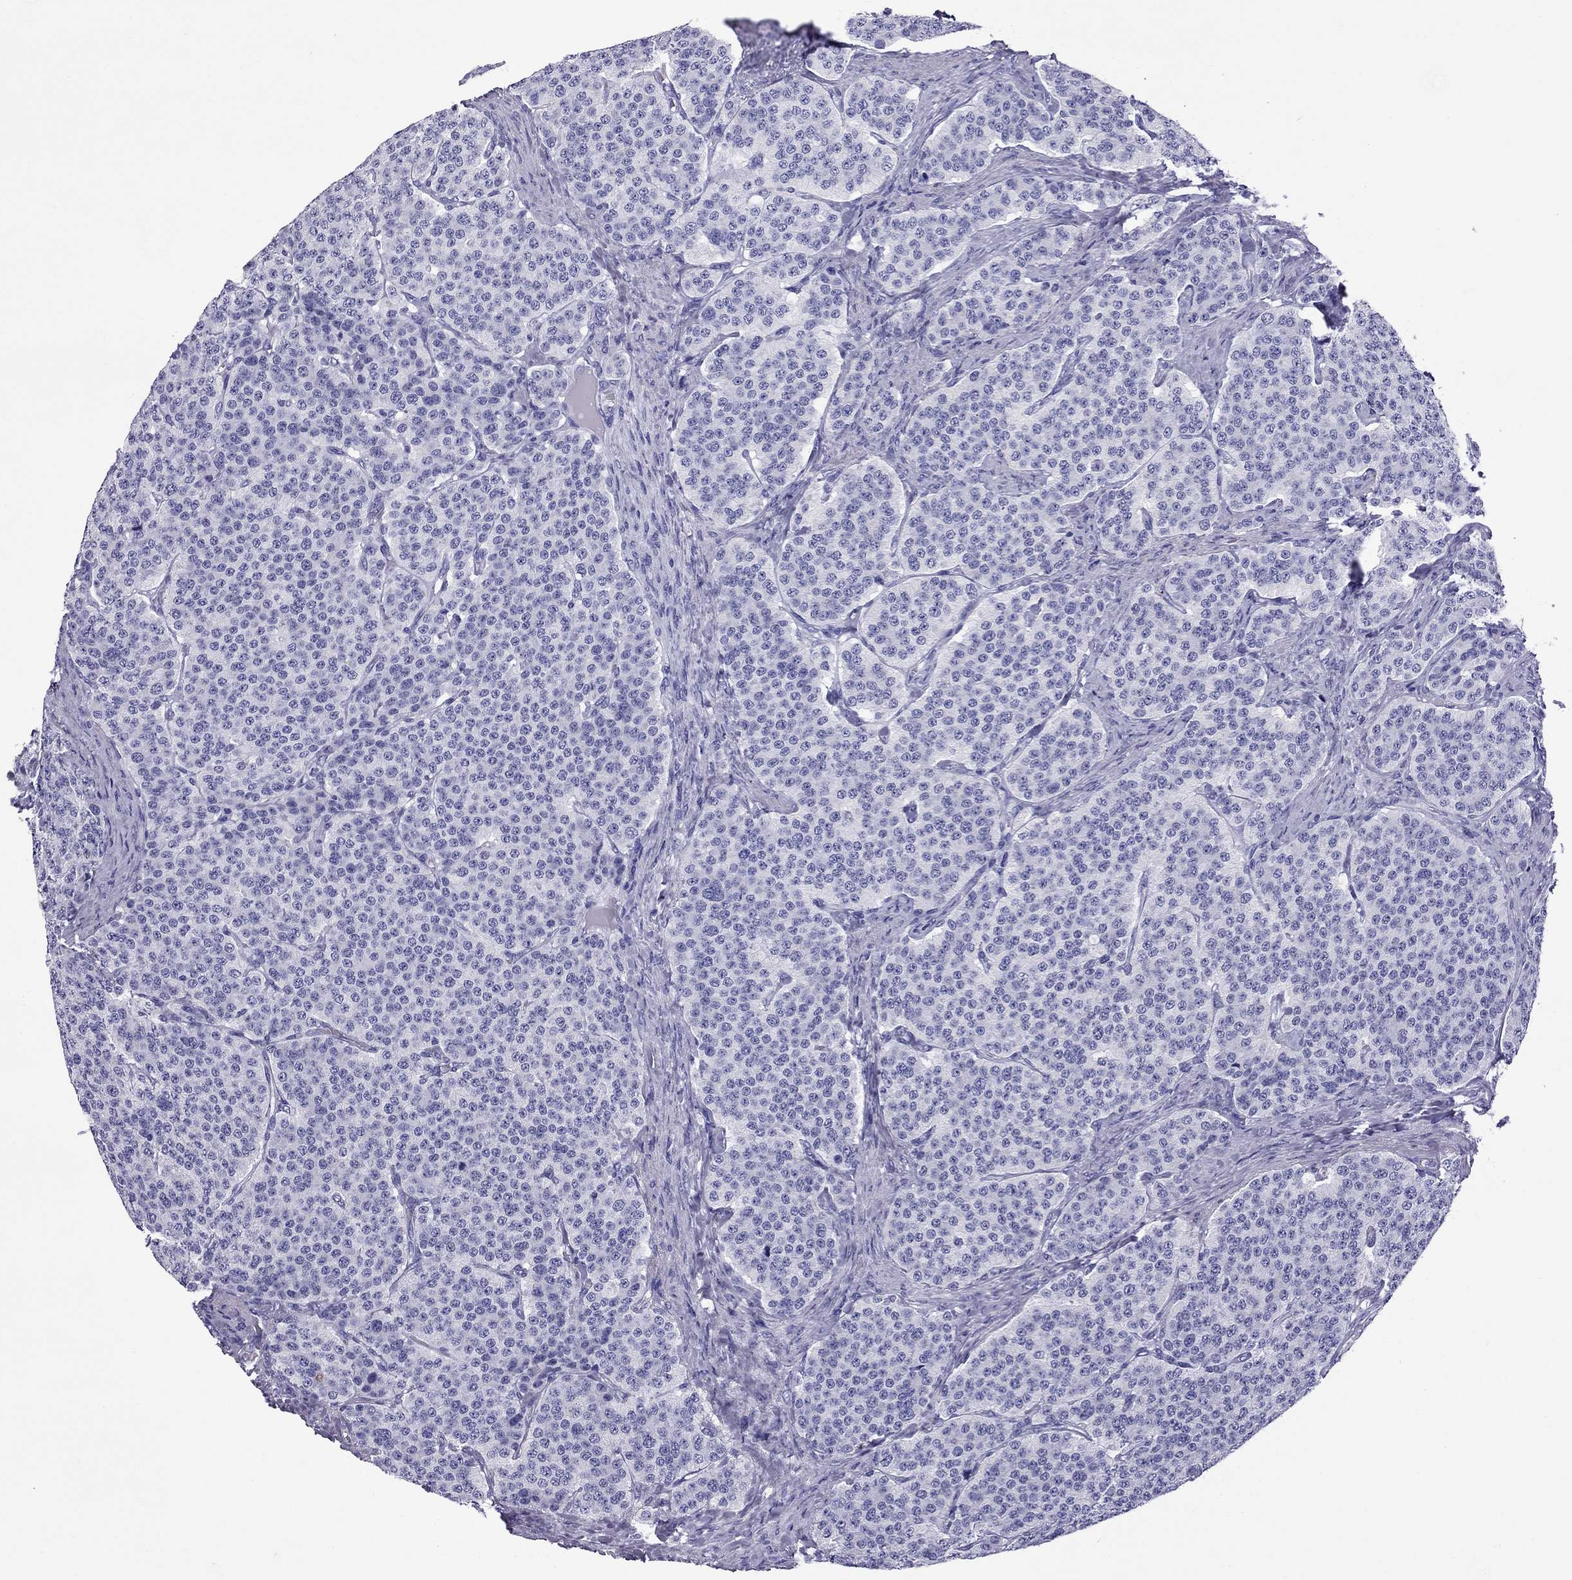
{"staining": {"intensity": "negative", "quantity": "none", "location": "none"}, "tissue": "carcinoid", "cell_type": "Tumor cells", "image_type": "cancer", "snomed": [{"axis": "morphology", "description": "Carcinoid, malignant, NOS"}, {"axis": "topography", "description": "Small intestine"}], "caption": "High power microscopy histopathology image of an IHC photomicrograph of carcinoid, revealing no significant staining in tumor cells.", "gene": "SCART1", "patient": {"sex": "female", "age": 58}}